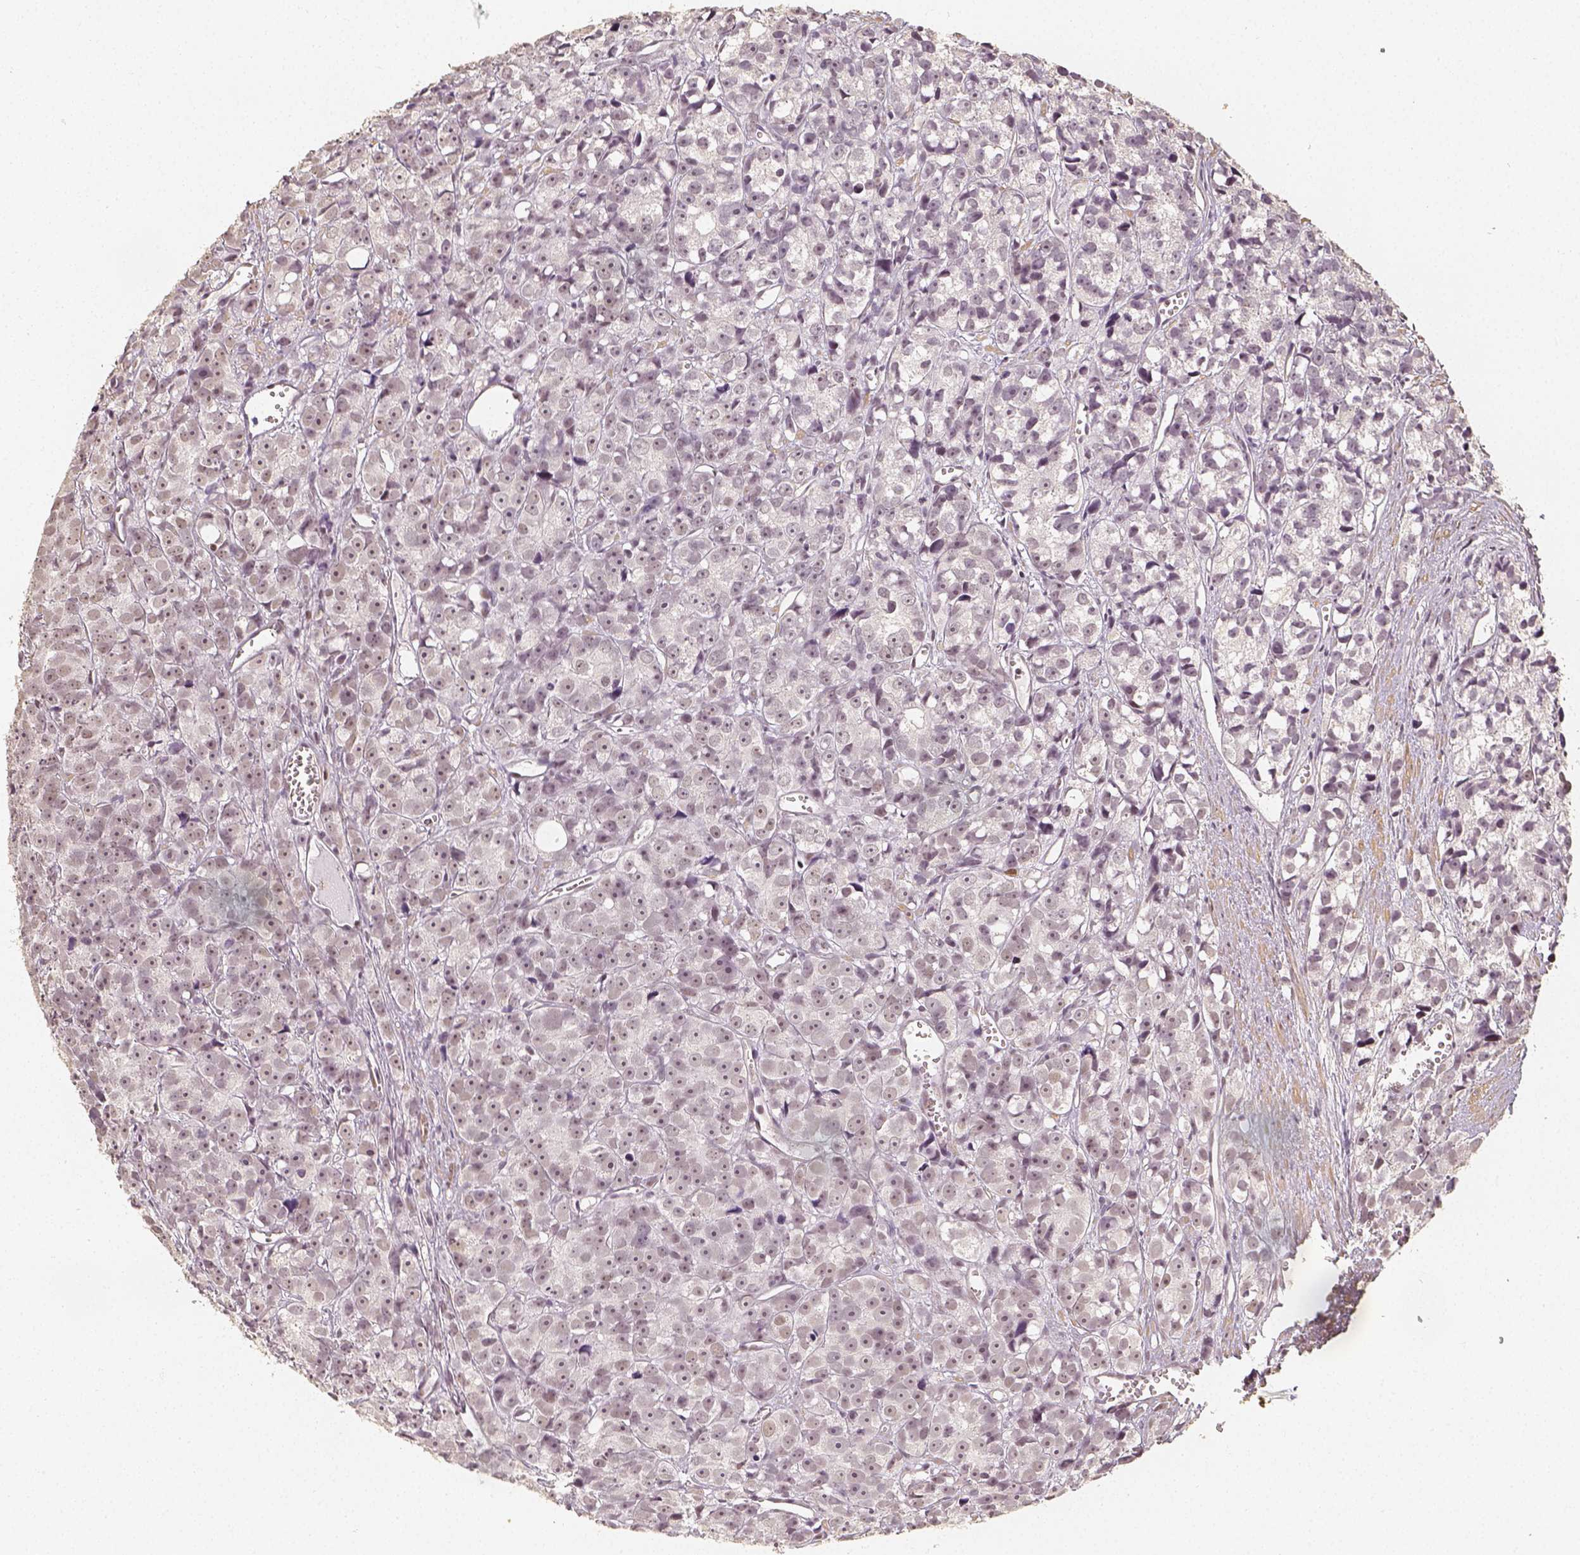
{"staining": {"intensity": "negative", "quantity": "none", "location": "none"}, "tissue": "prostate cancer", "cell_type": "Tumor cells", "image_type": "cancer", "snomed": [{"axis": "morphology", "description": "Adenocarcinoma, High grade"}, {"axis": "topography", "description": "Prostate"}], "caption": "This is an IHC micrograph of human high-grade adenocarcinoma (prostate). There is no staining in tumor cells.", "gene": "HDAC1", "patient": {"sex": "male", "age": 77}}